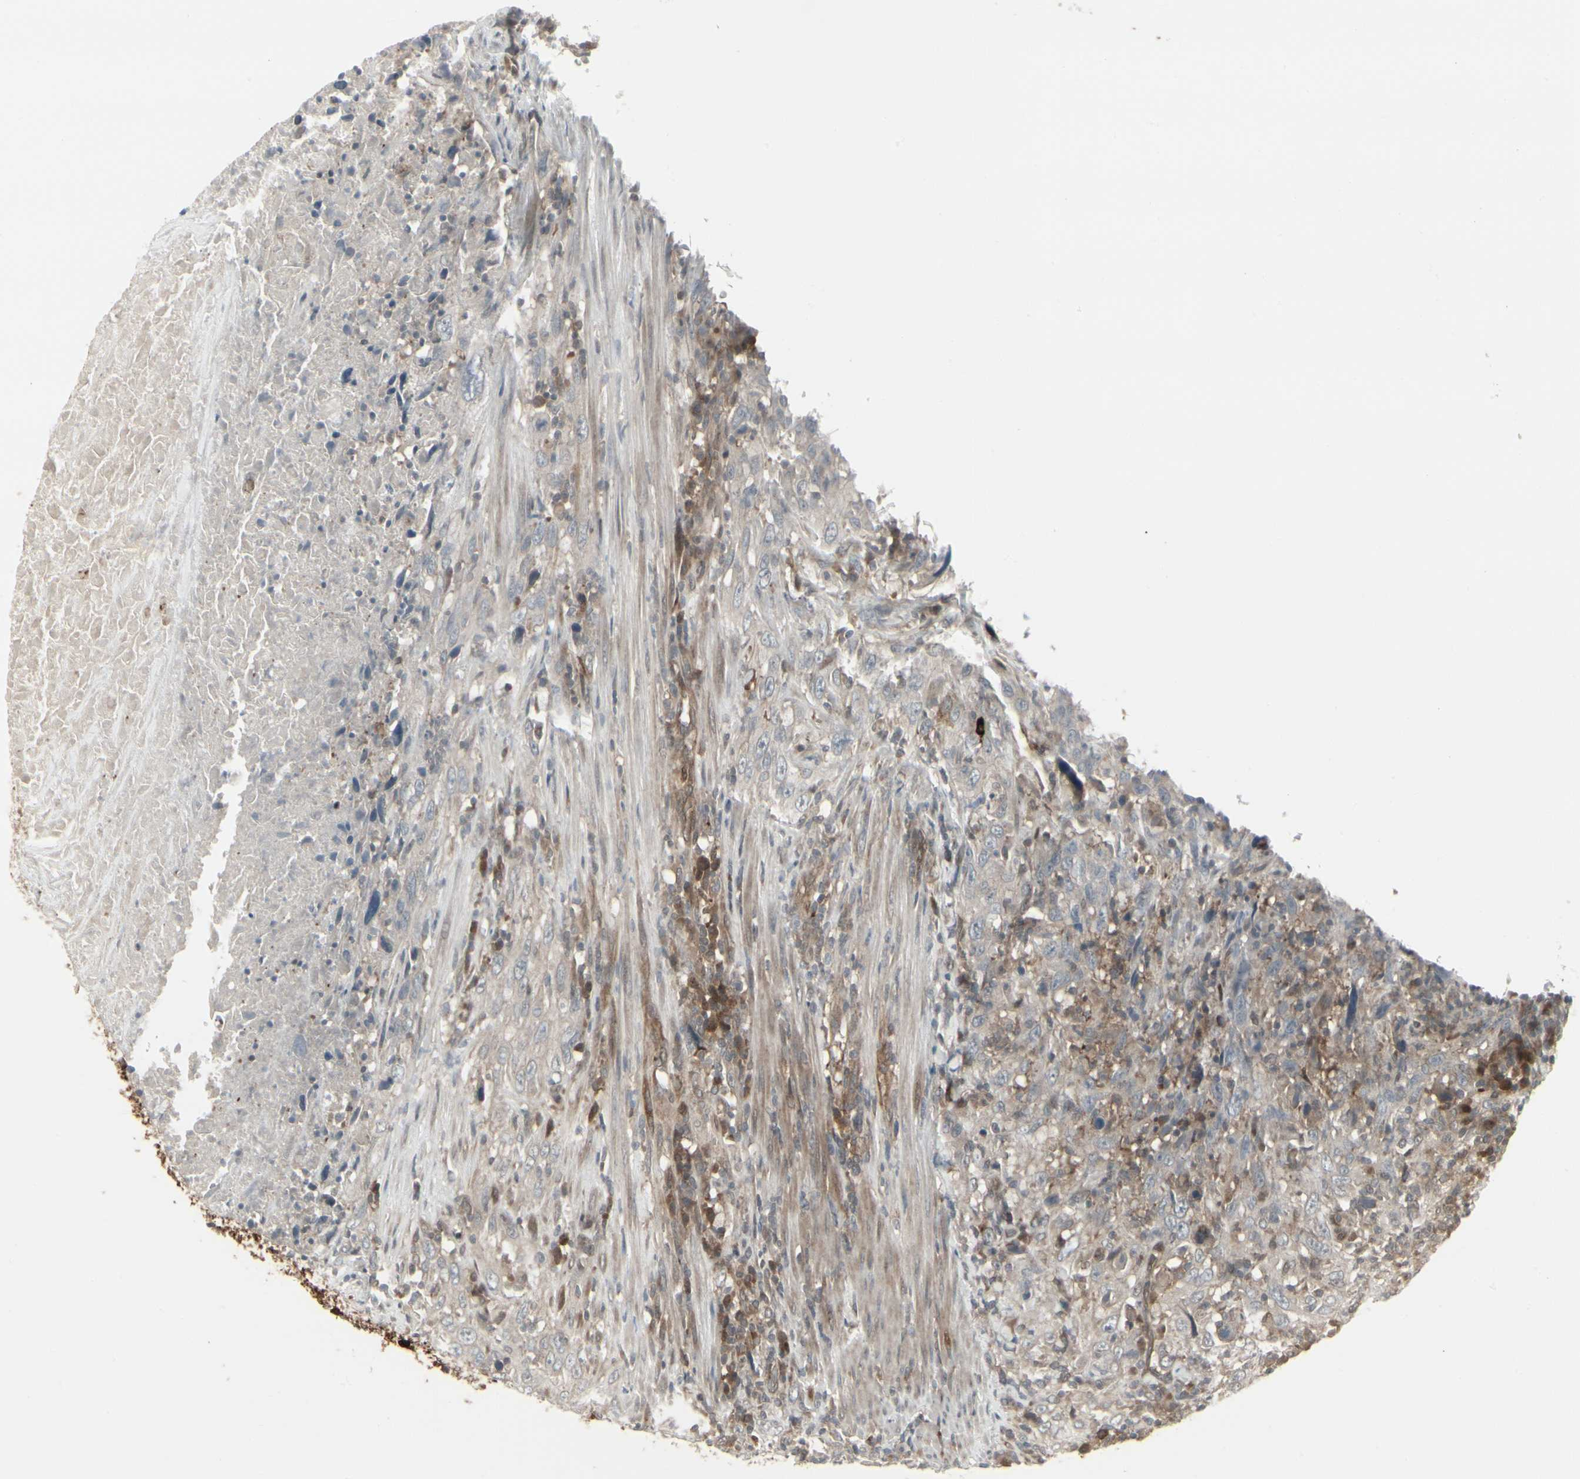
{"staining": {"intensity": "weak", "quantity": ">75%", "location": "cytoplasmic/membranous"}, "tissue": "urothelial cancer", "cell_type": "Tumor cells", "image_type": "cancer", "snomed": [{"axis": "morphology", "description": "Urothelial carcinoma, High grade"}, {"axis": "topography", "description": "Urinary bladder"}], "caption": "Tumor cells exhibit low levels of weak cytoplasmic/membranous positivity in about >75% of cells in urothelial cancer. The staining was performed using DAB (3,3'-diaminobenzidine), with brown indicating positive protein expression. Nuclei are stained blue with hematoxylin.", "gene": "IGFBP6", "patient": {"sex": "male", "age": 61}}